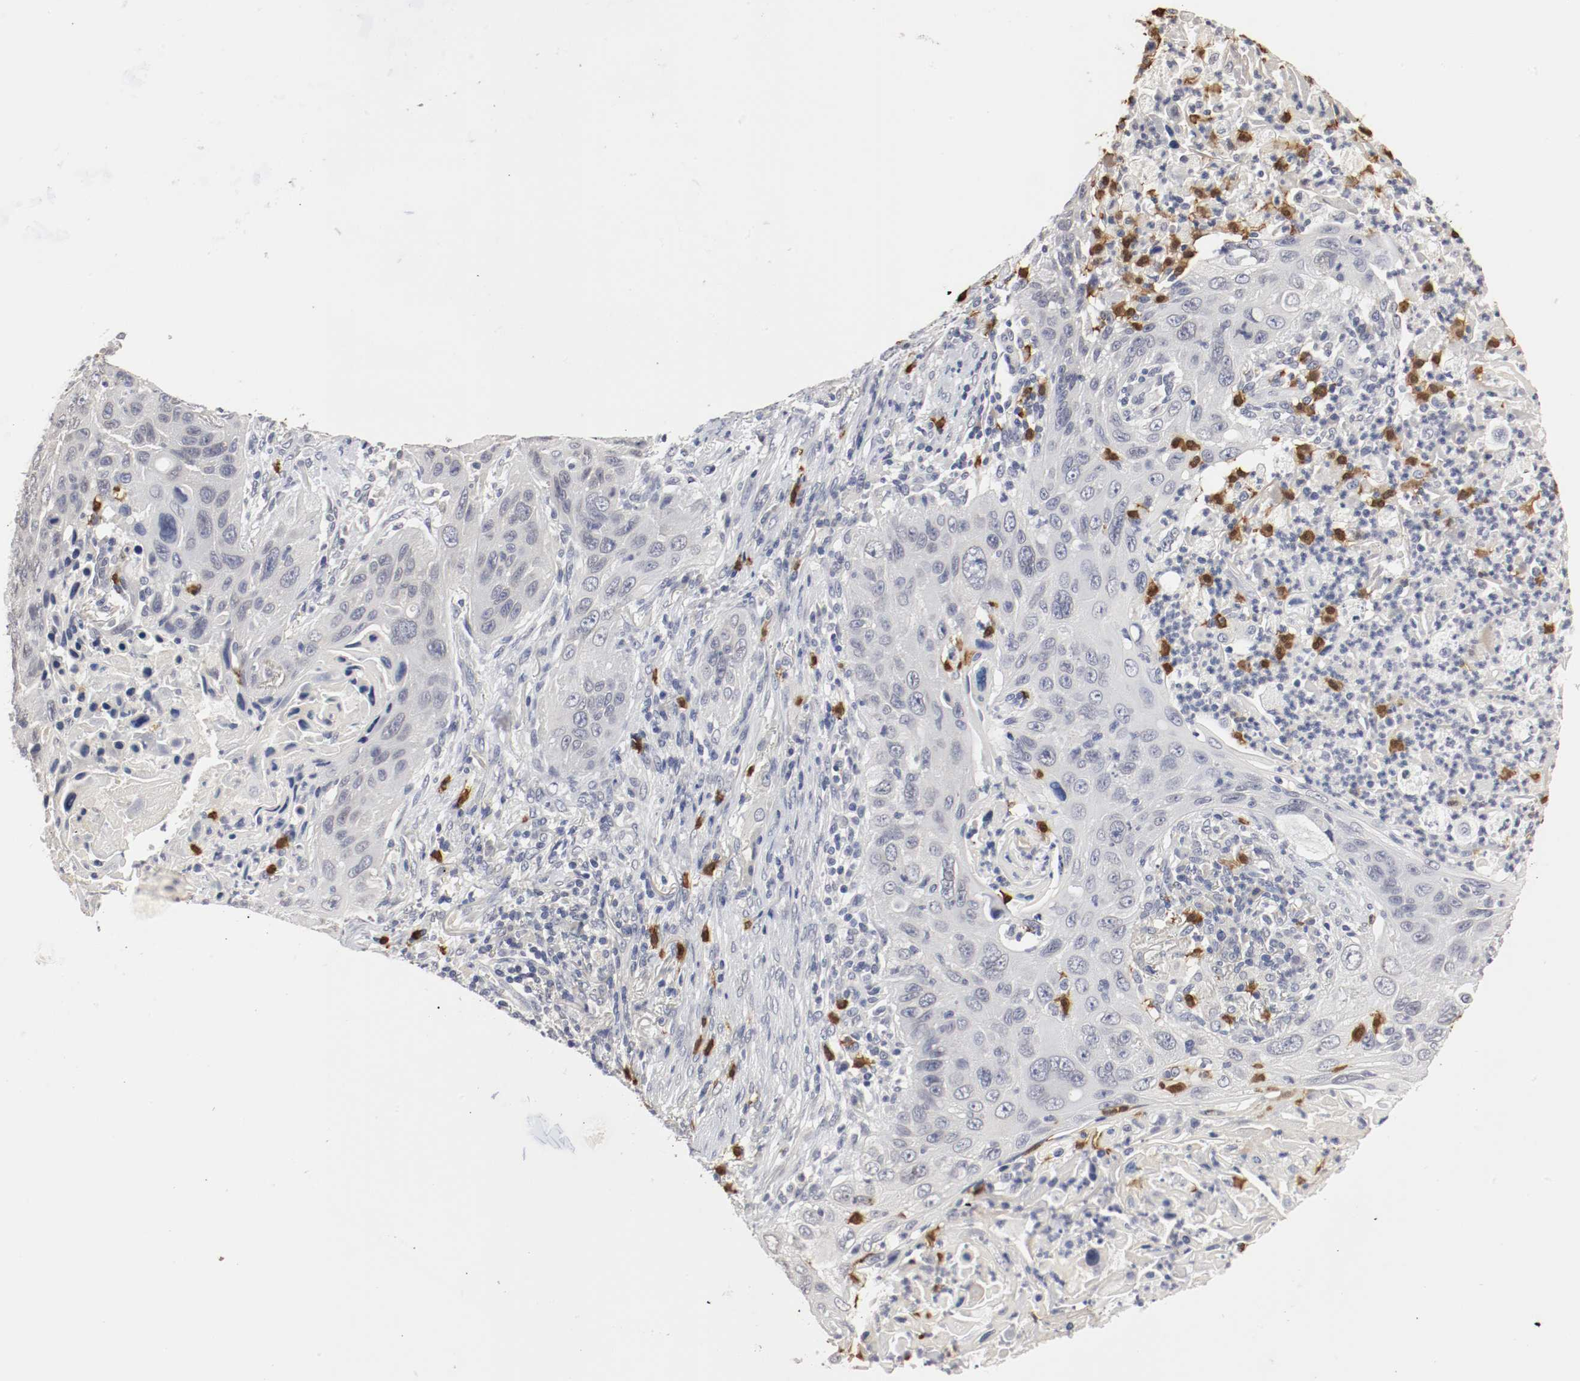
{"staining": {"intensity": "negative", "quantity": "none", "location": "none"}, "tissue": "lung cancer", "cell_type": "Tumor cells", "image_type": "cancer", "snomed": [{"axis": "morphology", "description": "Squamous cell carcinoma, NOS"}, {"axis": "topography", "description": "Lung"}], "caption": "DAB immunohistochemical staining of human squamous cell carcinoma (lung) shows no significant expression in tumor cells.", "gene": "CEBPE", "patient": {"sex": "female", "age": 67}}